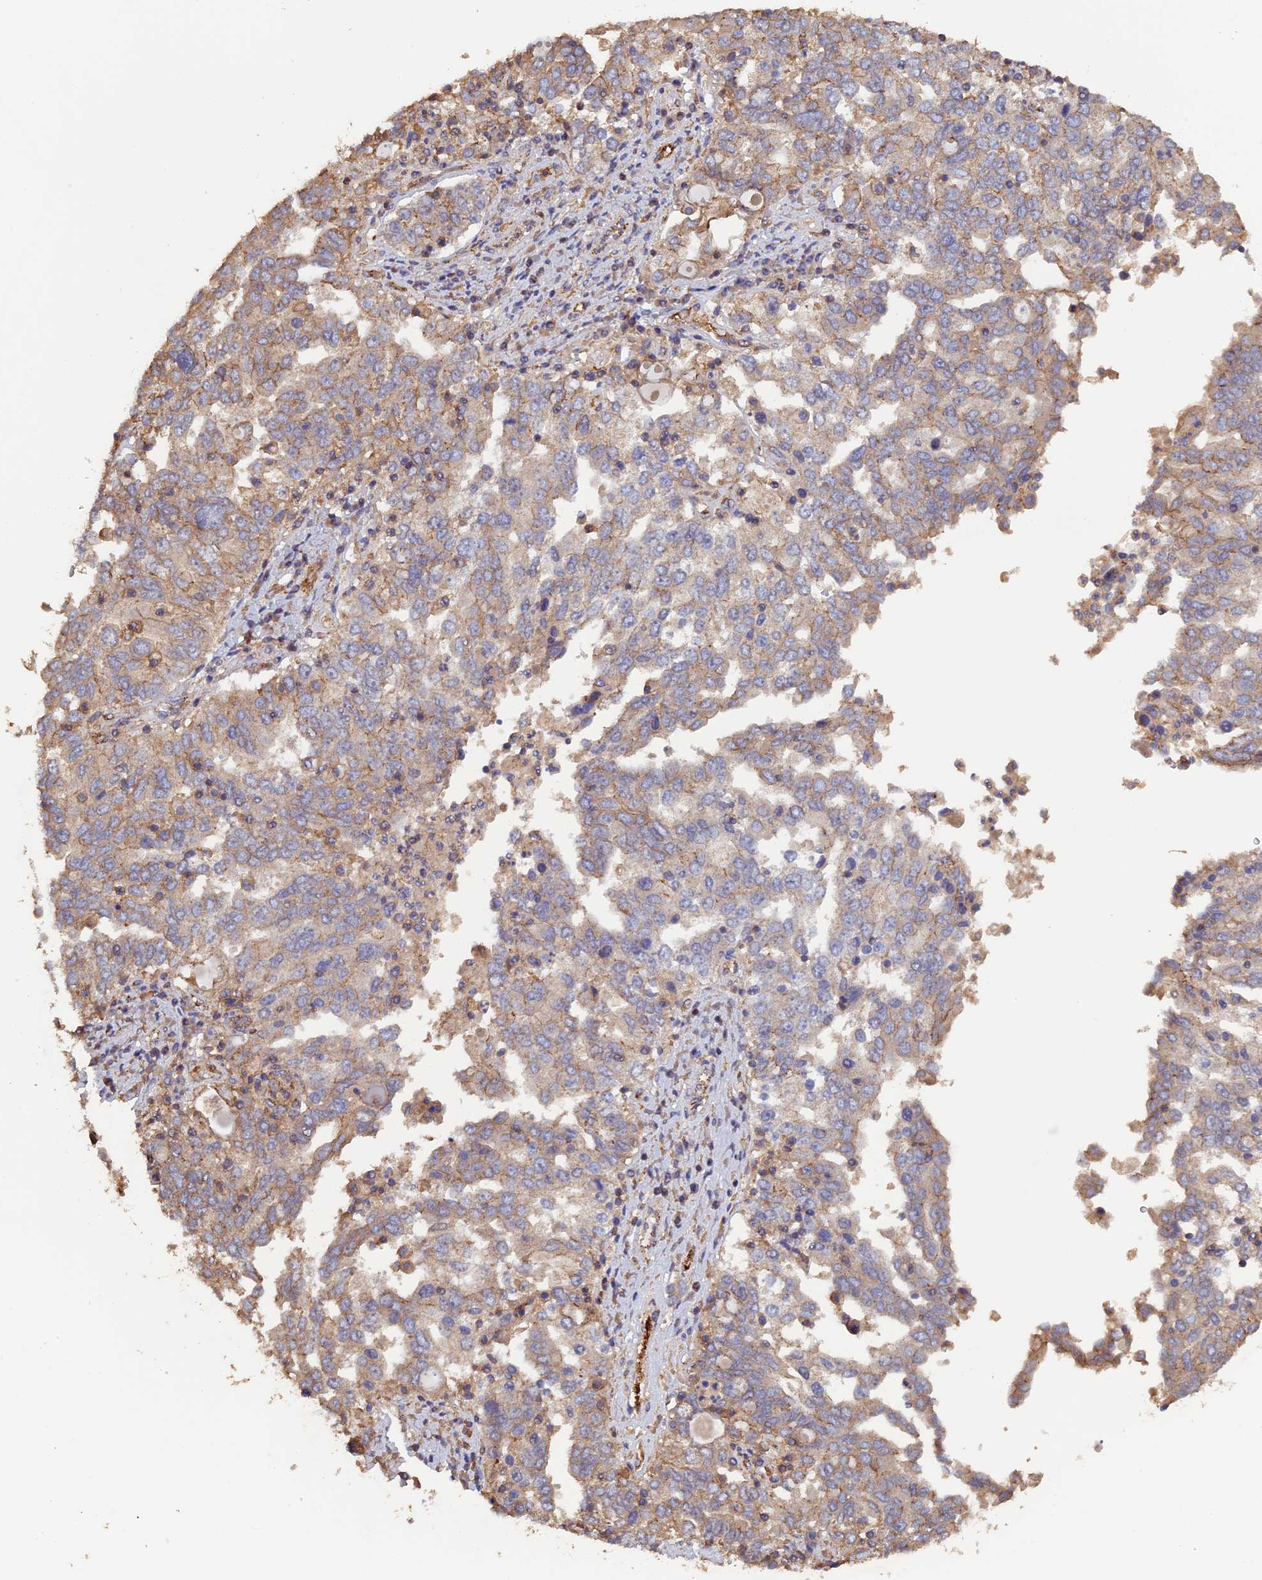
{"staining": {"intensity": "weak", "quantity": "25%-75%", "location": "cytoplasmic/membranous"}, "tissue": "ovarian cancer", "cell_type": "Tumor cells", "image_type": "cancer", "snomed": [{"axis": "morphology", "description": "Carcinoma, endometroid"}, {"axis": "topography", "description": "Ovary"}], "caption": "This histopathology image shows immunohistochemistry (IHC) staining of endometroid carcinoma (ovarian), with low weak cytoplasmic/membranous staining in approximately 25%-75% of tumor cells.", "gene": "PIGQ", "patient": {"sex": "female", "age": 62}}